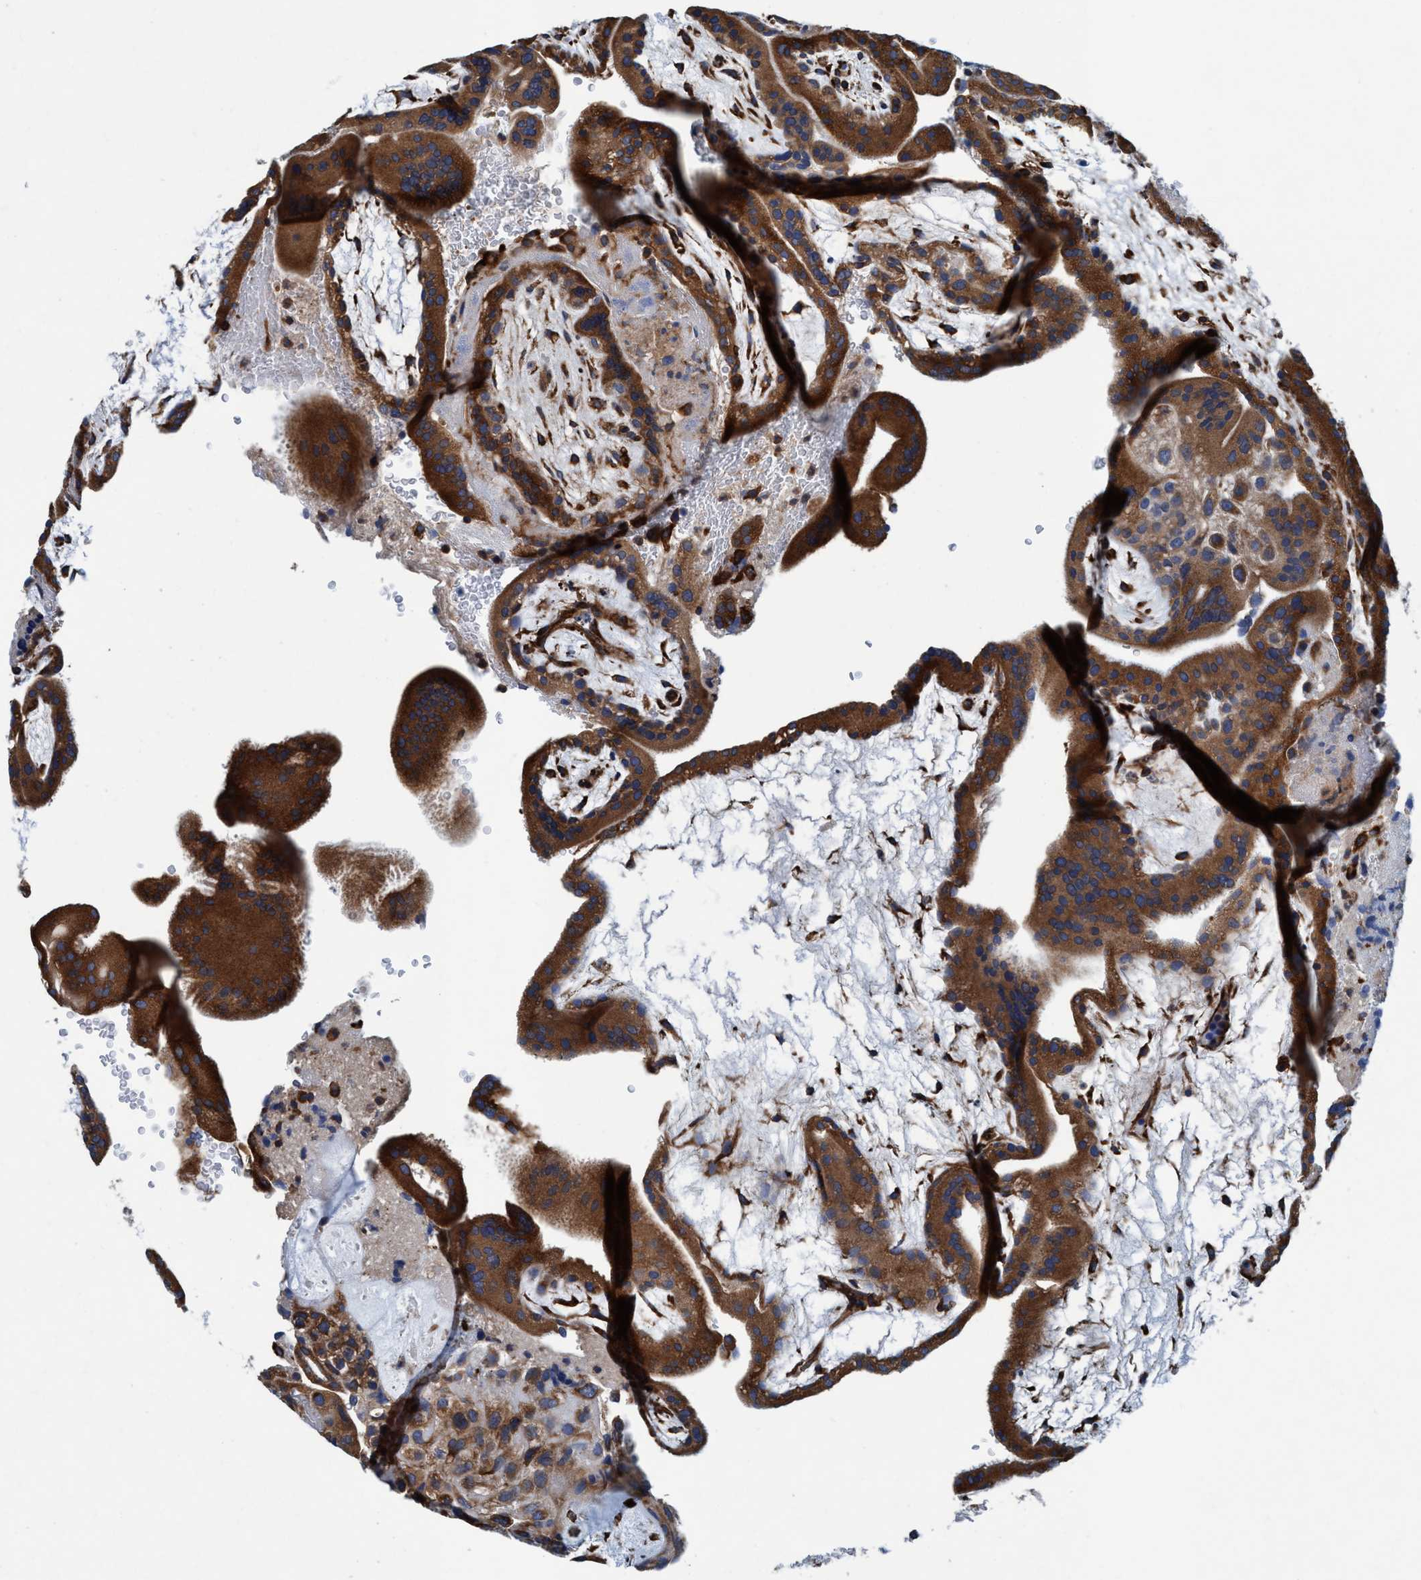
{"staining": {"intensity": "moderate", "quantity": ">75%", "location": "cytoplasmic/membranous"}, "tissue": "placenta", "cell_type": "Decidual cells", "image_type": "normal", "snomed": [{"axis": "morphology", "description": "Normal tissue, NOS"}, {"axis": "topography", "description": "Placenta"}], "caption": "About >75% of decidual cells in benign human placenta display moderate cytoplasmic/membranous protein staining as visualized by brown immunohistochemical staining.", "gene": "ENDOG", "patient": {"sex": "female", "age": 19}}